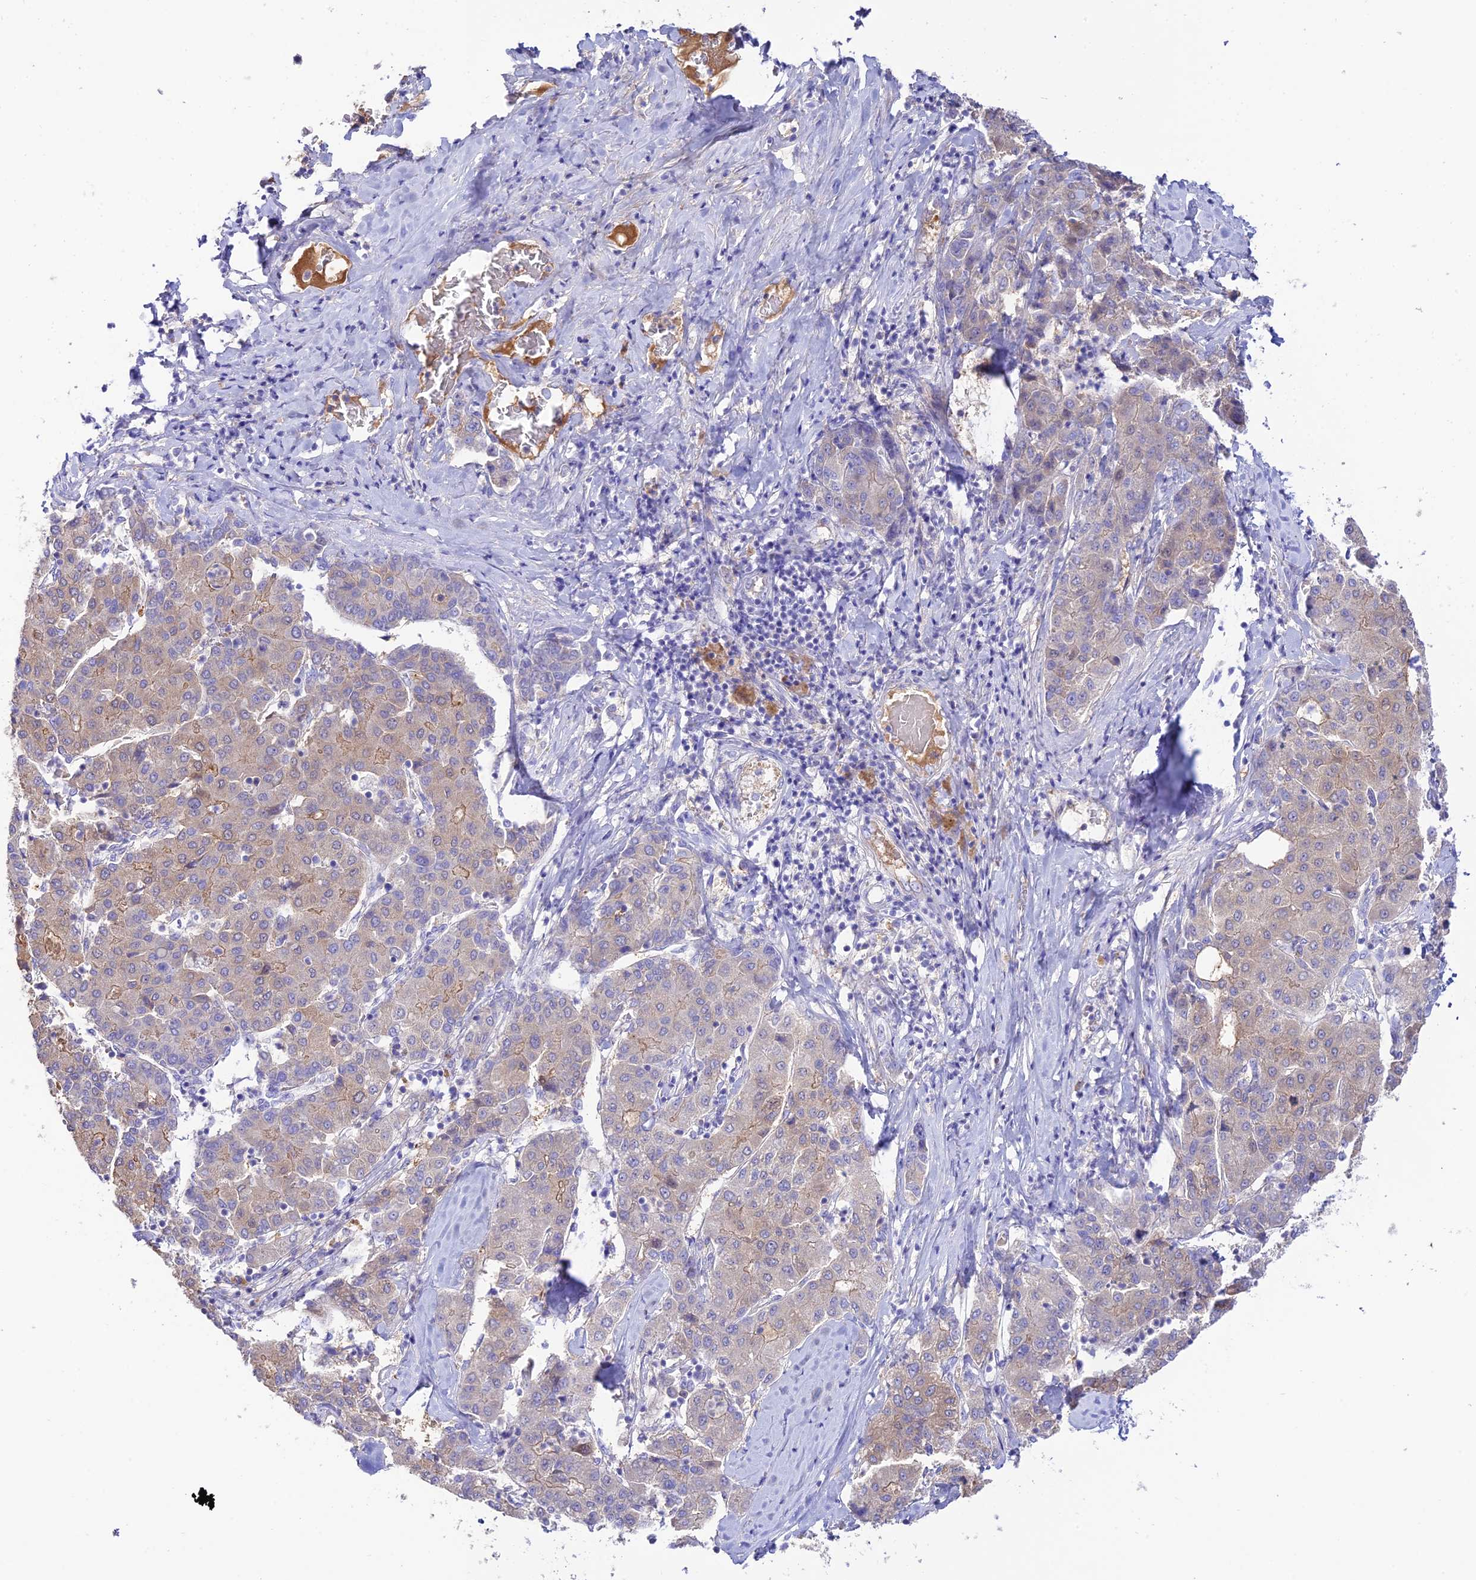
{"staining": {"intensity": "weak", "quantity": "<25%", "location": "cytoplasmic/membranous"}, "tissue": "liver cancer", "cell_type": "Tumor cells", "image_type": "cancer", "snomed": [{"axis": "morphology", "description": "Carcinoma, Hepatocellular, NOS"}, {"axis": "topography", "description": "Liver"}], "caption": "High power microscopy image of an IHC histopathology image of liver cancer, revealing no significant positivity in tumor cells.", "gene": "NLRP9", "patient": {"sex": "male", "age": 65}}